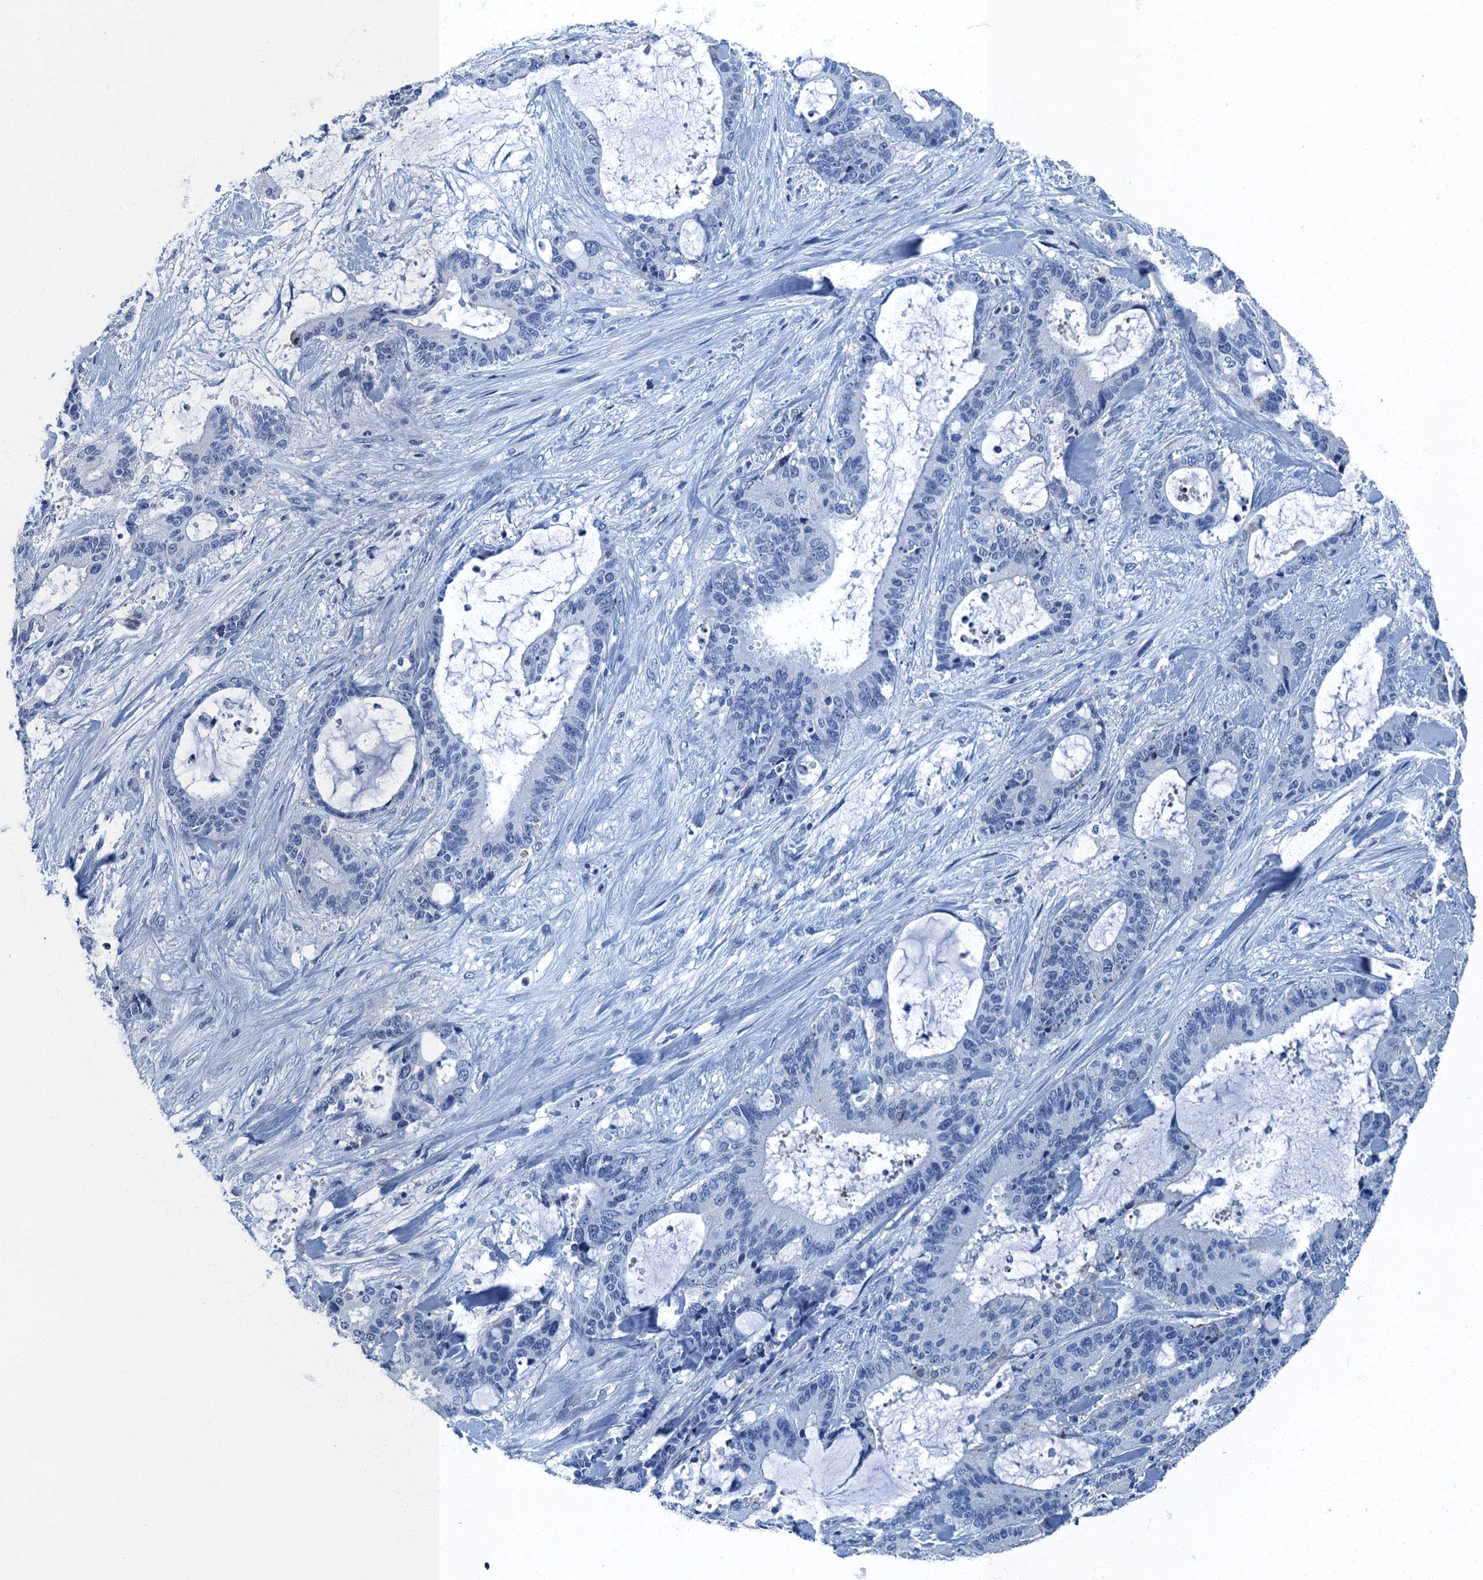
{"staining": {"intensity": "negative", "quantity": "none", "location": "none"}, "tissue": "liver cancer", "cell_type": "Tumor cells", "image_type": "cancer", "snomed": [{"axis": "morphology", "description": "Normal tissue, NOS"}, {"axis": "morphology", "description": "Cholangiocarcinoma"}, {"axis": "topography", "description": "Liver"}, {"axis": "topography", "description": "Peripheral nerve tissue"}], "caption": "Immunohistochemical staining of human liver cancer (cholangiocarcinoma) demonstrates no significant expression in tumor cells.", "gene": "GADL1", "patient": {"sex": "female", "age": 73}}